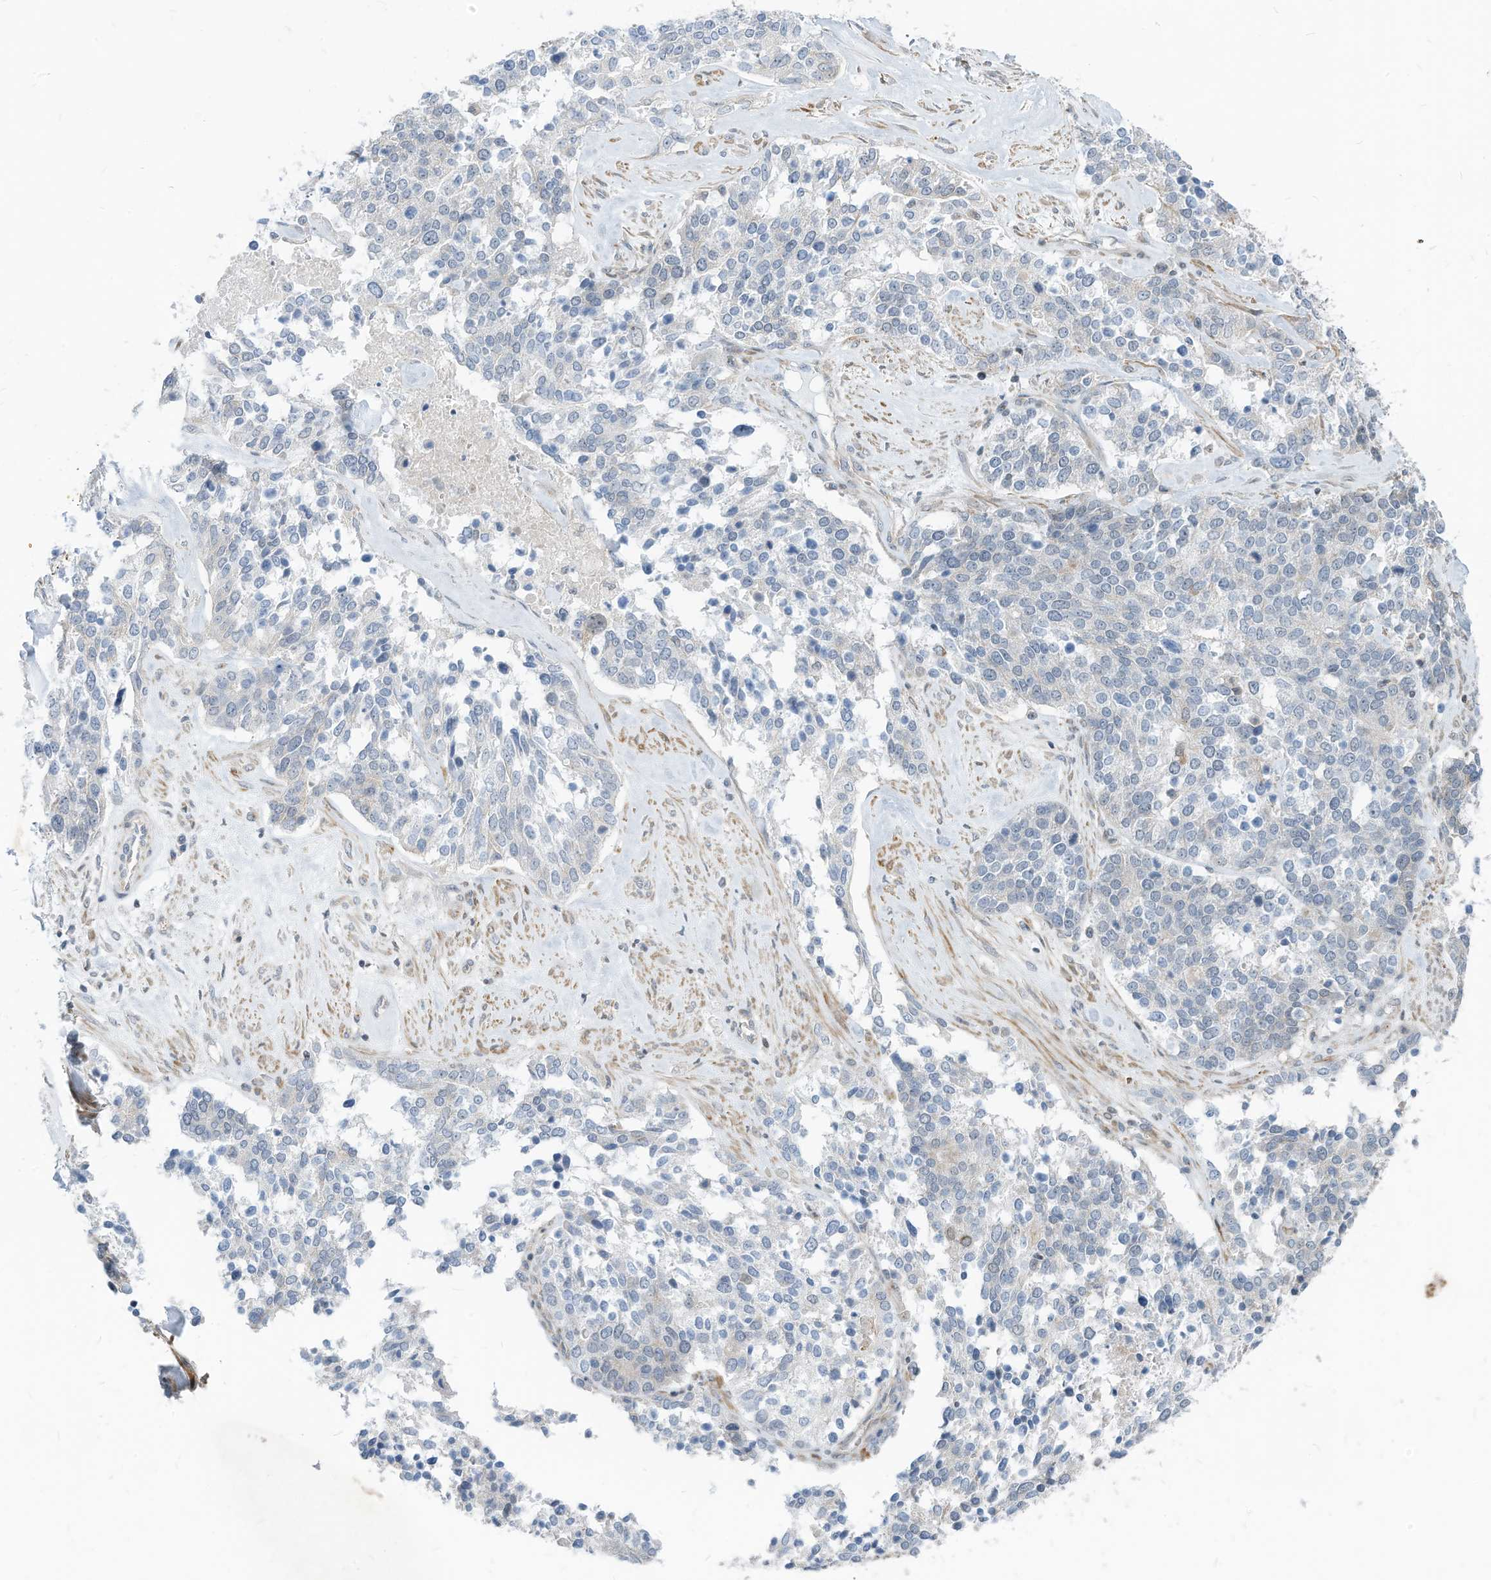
{"staining": {"intensity": "negative", "quantity": "none", "location": "none"}, "tissue": "ovarian cancer", "cell_type": "Tumor cells", "image_type": "cancer", "snomed": [{"axis": "morphology", "description": "Cystadenocarcinoma, serous, NOS"}, {"axis": "topography", "description": "Ovary"}], "caption": "Ovarian cancer was stained to show a protein in brown. There is no significant staining in tumor cells.", "gene": "GPATCH3", "patient": {"sex": "female", "age": 44}}